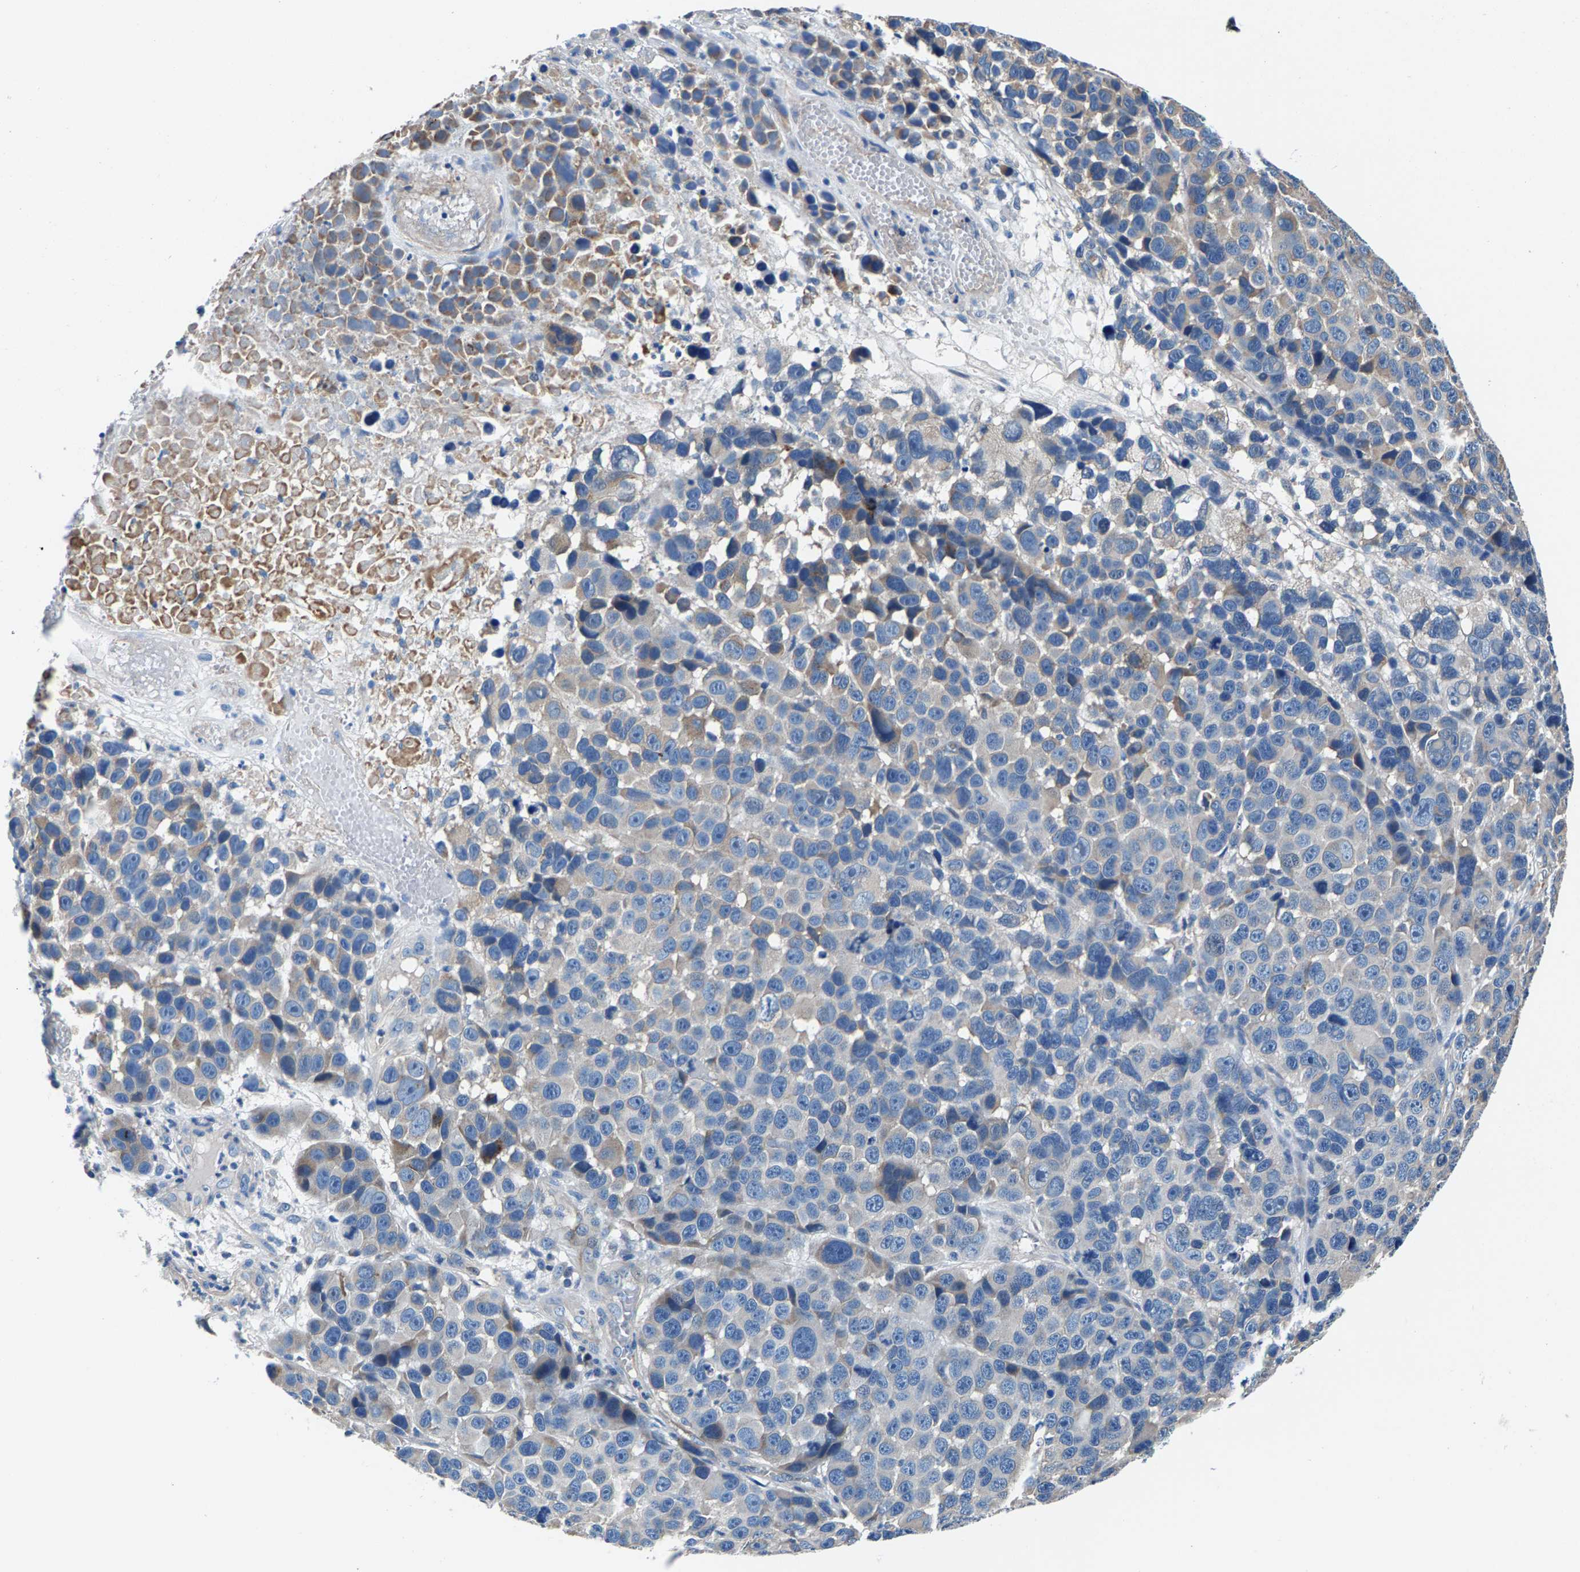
{"staining": {"intensity": "weak", "quantity": "<25%", "location": "cytoplasmic/membranous"}, "tissue": "melanoma", "cell_type": "Tumor cells", "image_type": "cancer", "snomed": [{"axis": "morphology", "description": "Malignant melanoma, NOS"}, {"axis": "topography", "description": "Skin"}], "caption": "A high-resolution photomicrograph shows immunohistochemistry staining of melanoma, which demonstrates no significant staining in tumor cells.", "gene": "CDRT4", "patient": {"sex": "male", "age": 53}}